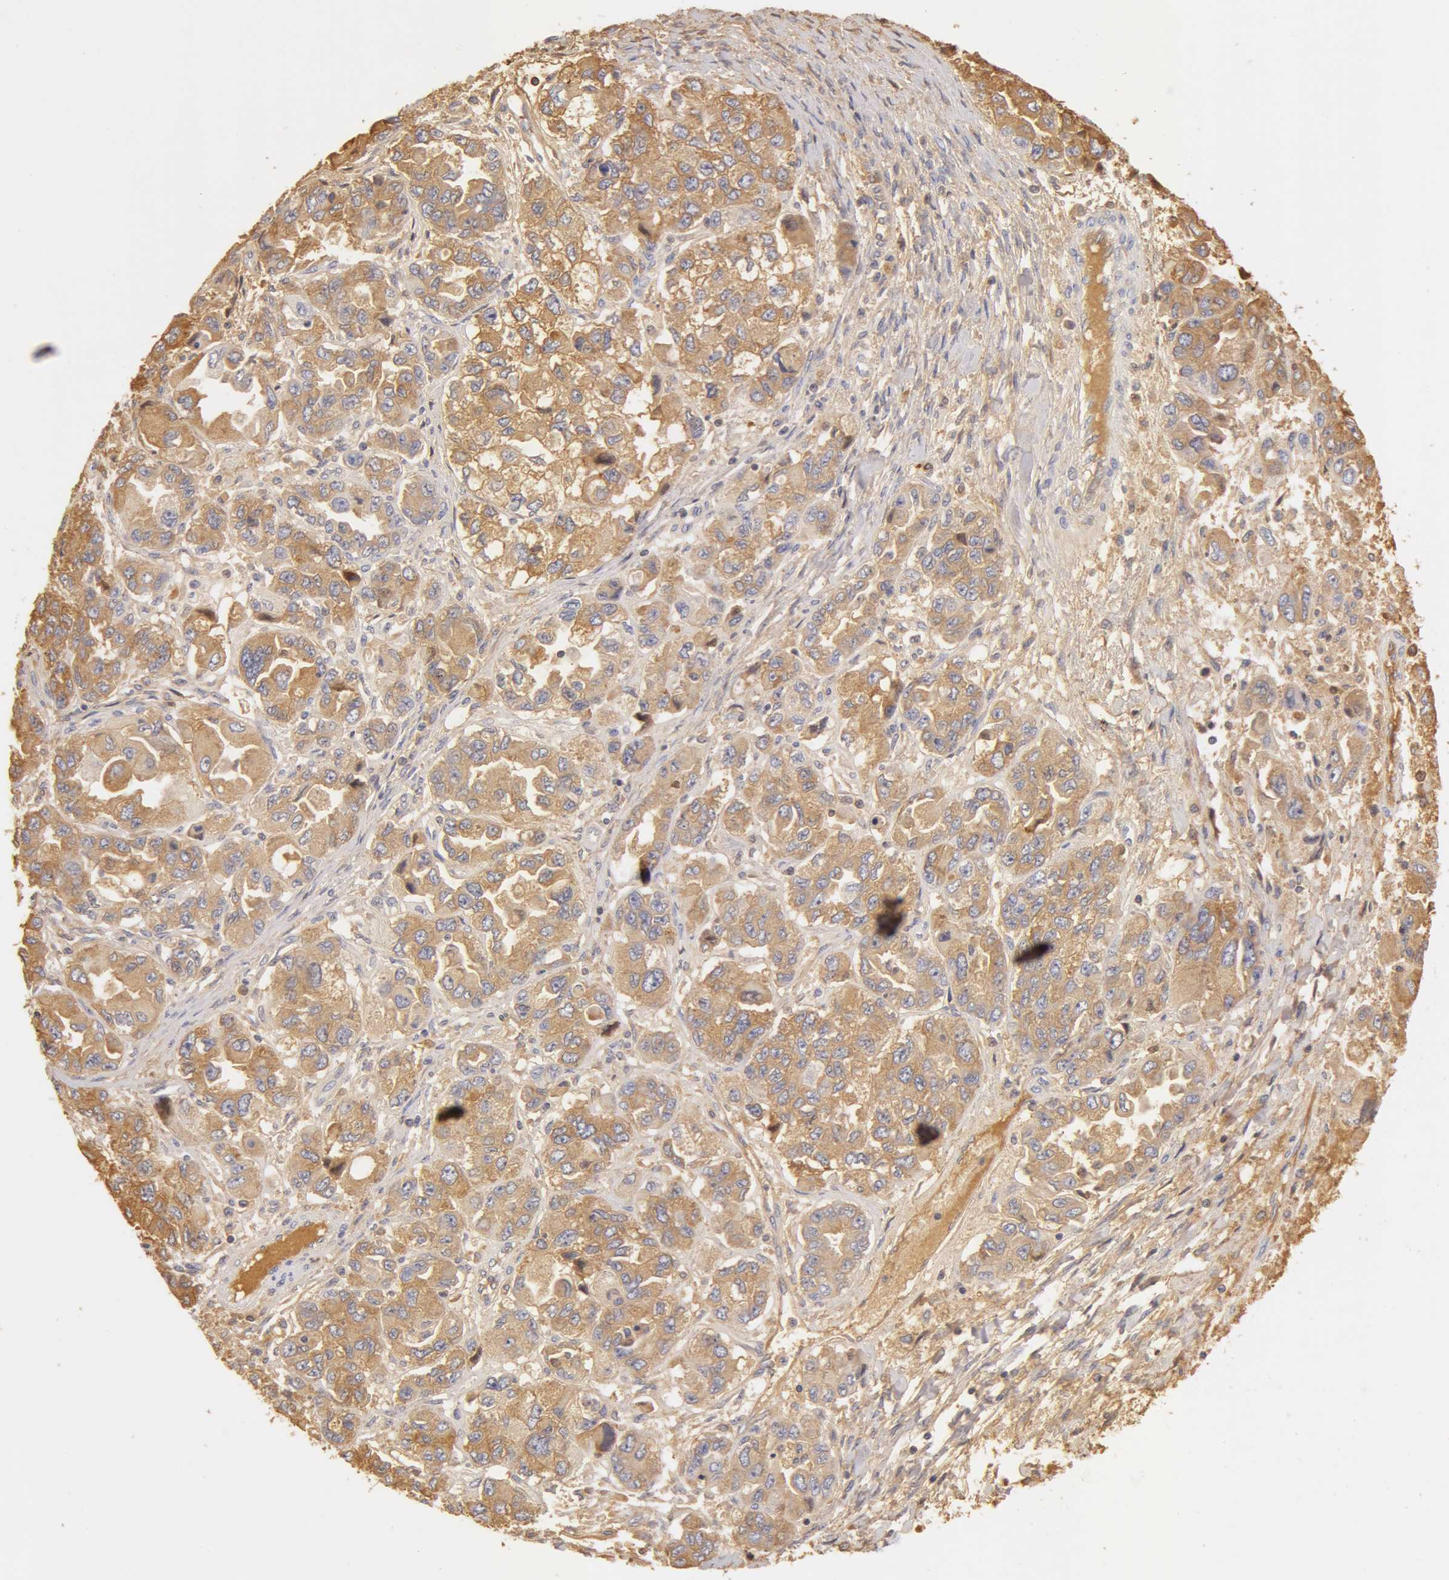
{"staining": {"intensity": "weak", "quantity": "25%-75%", "location": "cytoplasmic/membranous"}, "tissue": "ovarian cancer", "cell_type": "Tumor cells", "image_type": "cancer", "snomed": [{"axis": "morphology", "description": "Cystadenocarcinoma, serous, NOS"}, {"axis": "topography", "description": "Ovary"}], "caption": "Approximately 25%-75% of tumor cells in ovarian serous cystadenocarcinoma demonstrate weak cytoplasmic/membranous protein staining as visualized by brown immunohistochemical staining.", "gene": "TF", "patient": {"sex": "female", "age": 84}}